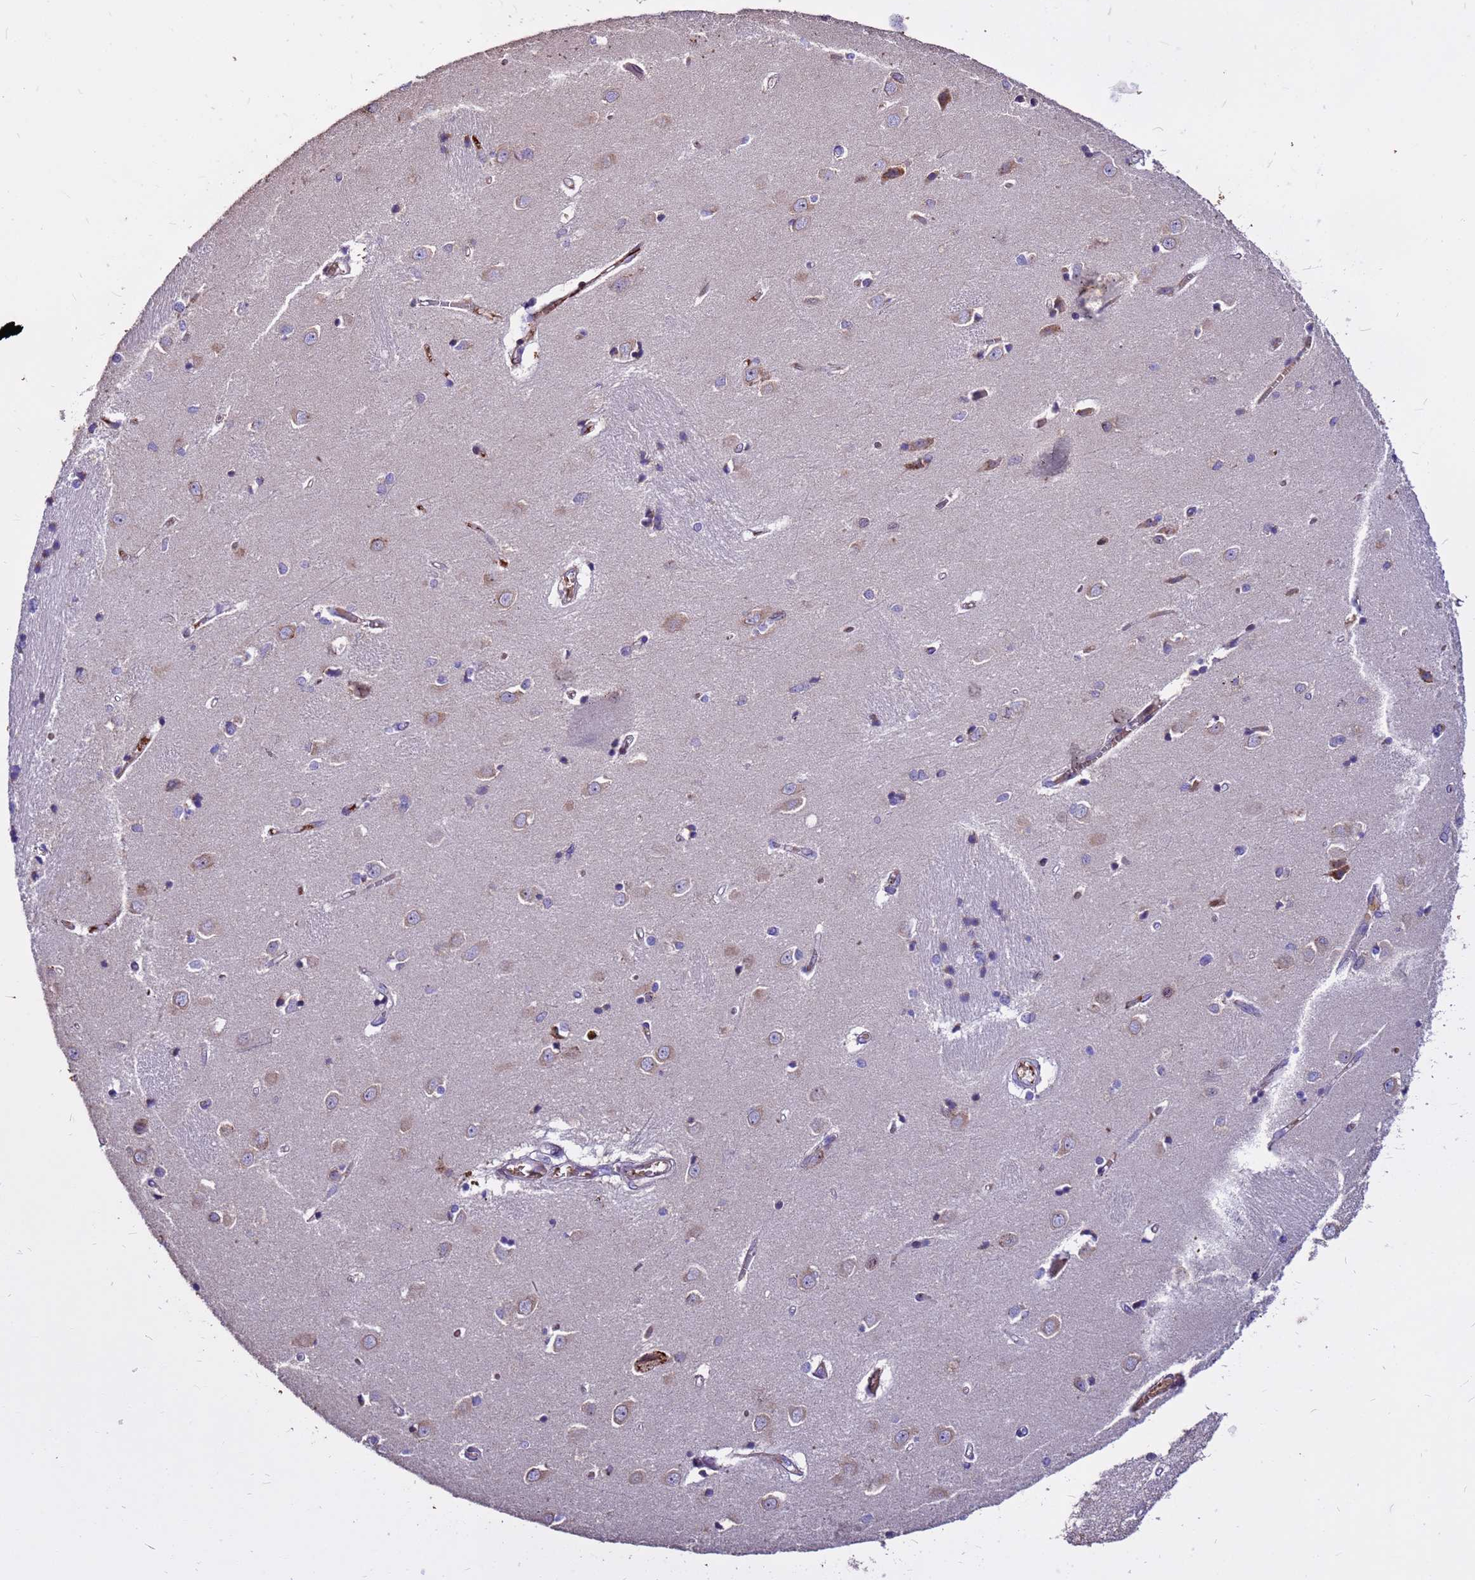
{"staining": {"intensity": "weak", "quantity": "<25%", "location": "cytoplasmic/membranous"}, "tissue": "caudate", "cell_type": "Glial cells", "image_type": "normal", "snomed": [{"axis": "morphology", "description": "Normal tissue, NOS"}, {"axis": "topography", "description": "Lateral ventricle wall"}], "caption": "Glial cells are negative for protein expression in benign human caudate. The staining was performed using DAB (3,3'-diaminobenzidine) to visualize the protein expression in brown, while the nuclei were stained in blue with hematoxylin (Magnification: 20x).", "gene": "ZNF669", "patient": {"sex": "male", "age": 37}}